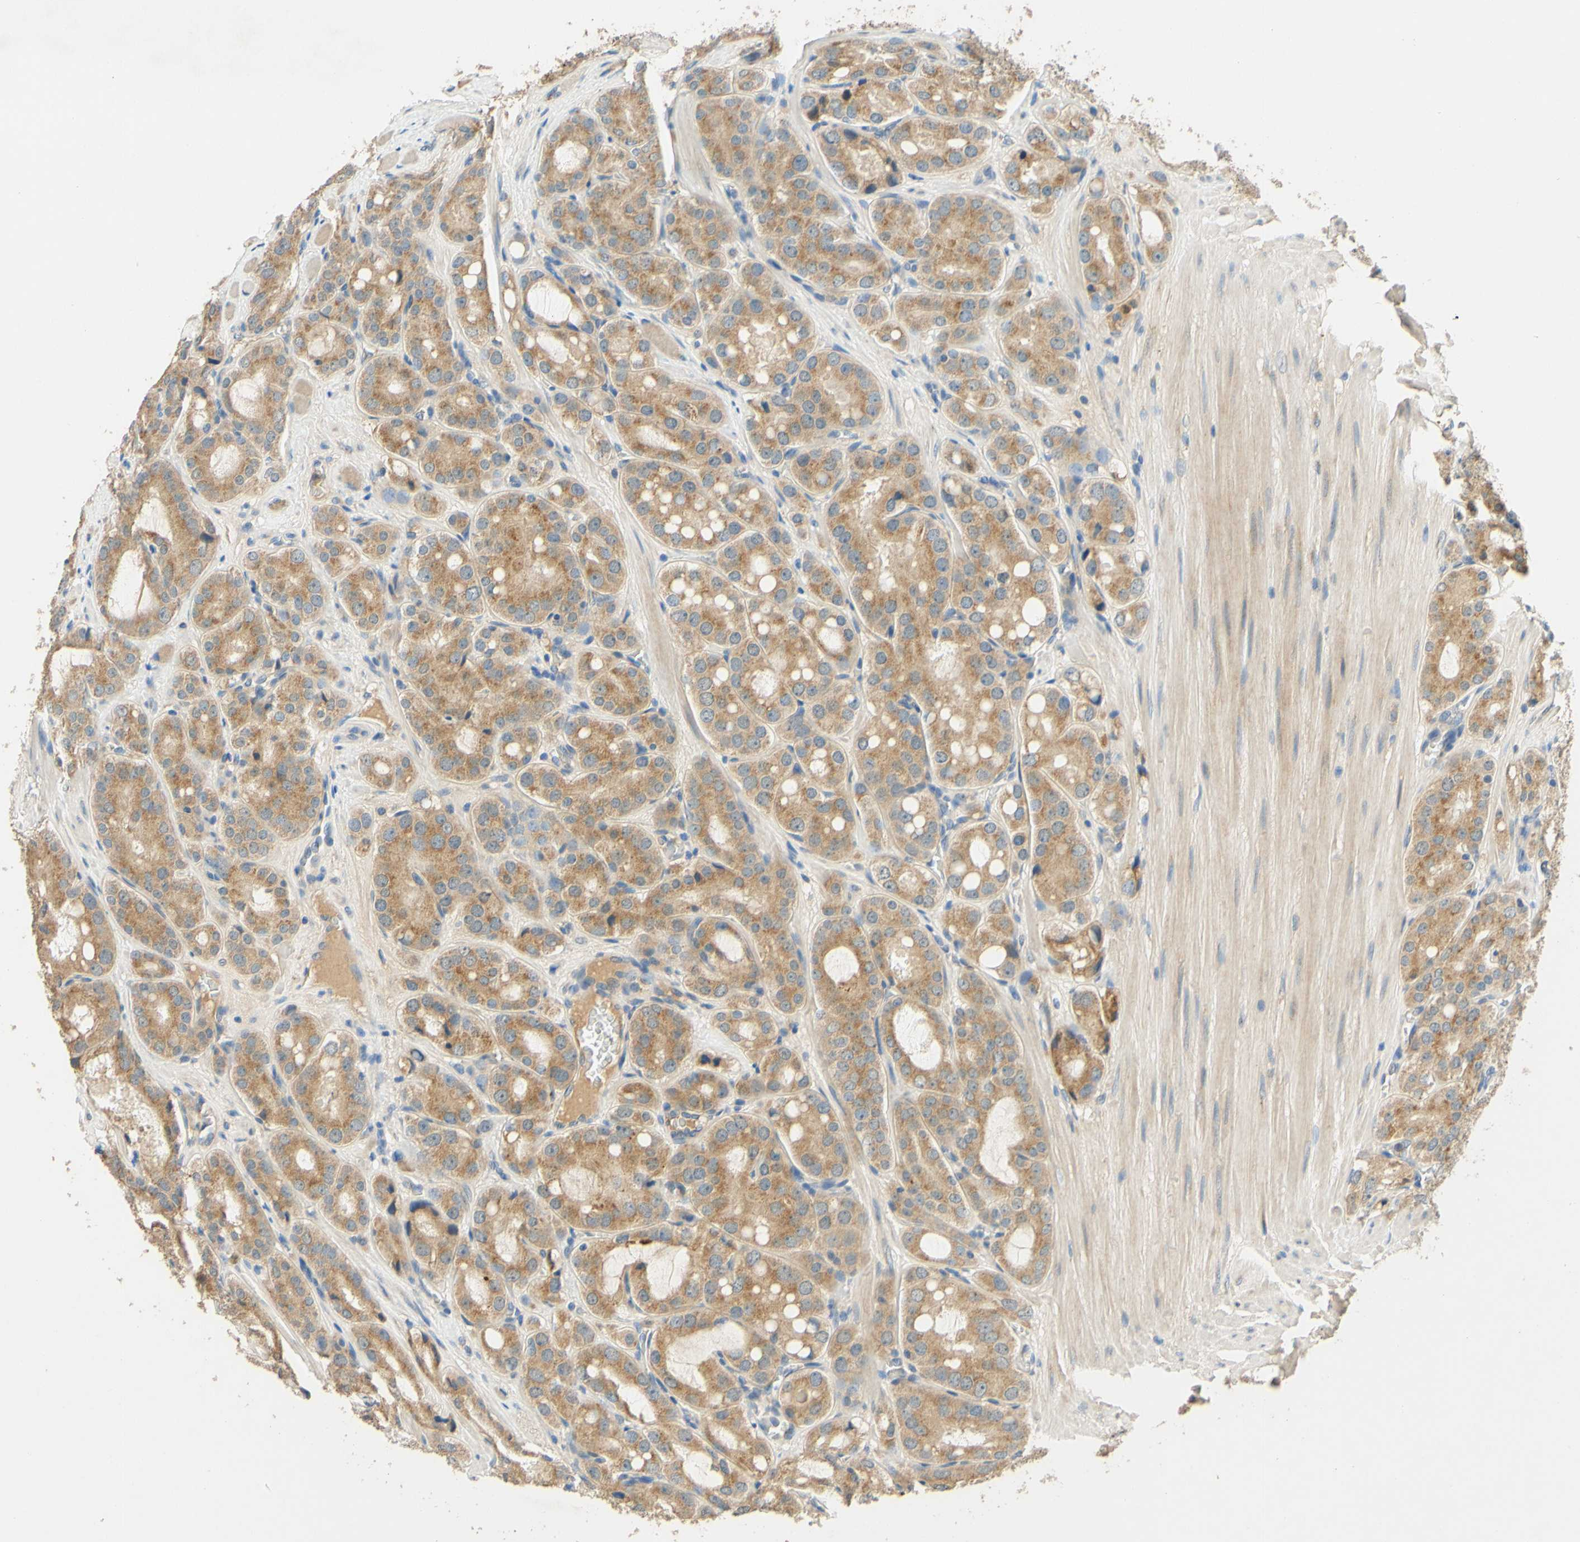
{"staining": {"intensity": "moderate", "quantity": ">75%", "location": "cytoplasmic/membranous"}, "tissue": "prostate cancer", "cell_type": "Tumor cells", "image_type": "cancer", "snomed": [{"axis": "morphology", "description": "Adenocarcinoma, High grade"}, {"axis": "topography", "description": "Prostate"}], "caption": "Immunohistochemistry (IHC) image of neoplastic tissue: human prostate cancer stained using IHC shows medium levels of moderate protein expression localized specifically in the cytoplasmic/membranous of tumor cells, appearing as a cytoplasmic/membranous brown color.", "gene": "ENTREP2", "patient": {"sex": "male", "age": 65}}